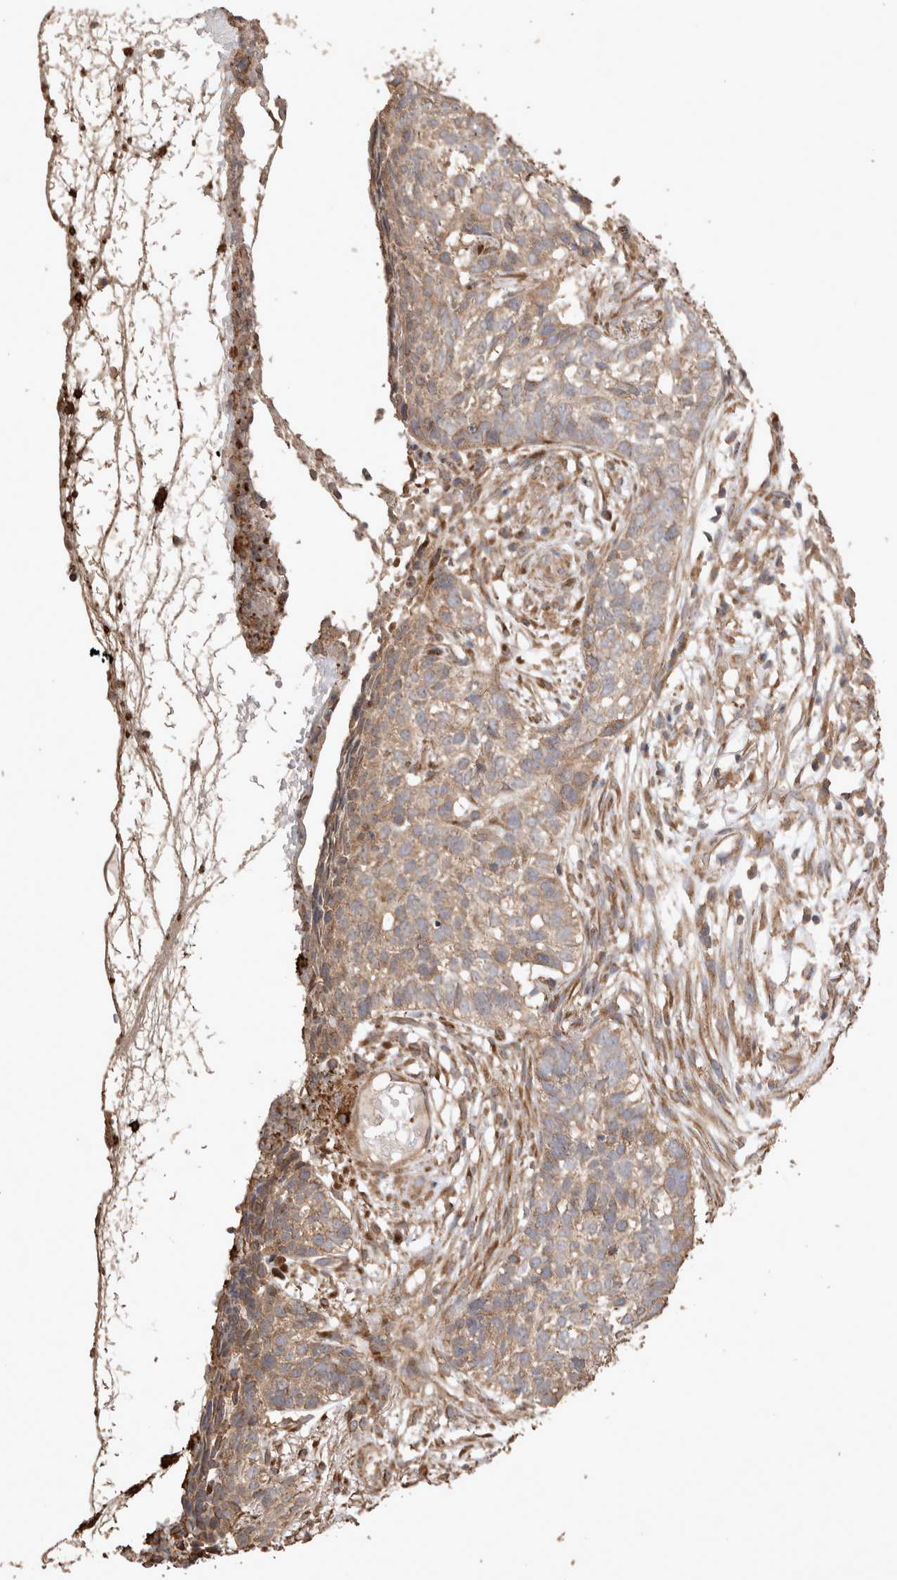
{"staining": {"intensity": "weak", "quantity": ">75%", "location": "cytoplasmic/membranous"}, "tissue": "skin cancer", "cell_type": "Tumor cells", "image_type": "cancer", "snomed": [{"axis": "morphology", "description": "Basal cell carcinoma"}, {"axis": "topography", "description": "Skin"}], "caption": "This histopathology image reveals skin cancer stained with immunohistochemistry to label a protein in brown. The cytoplasmic/membranous of tumor cells show weak positivity for the protein. Nuclei are counter-stained blue.", "gene": "SNX31", "patient": {"sex": "male", "age": 85}}